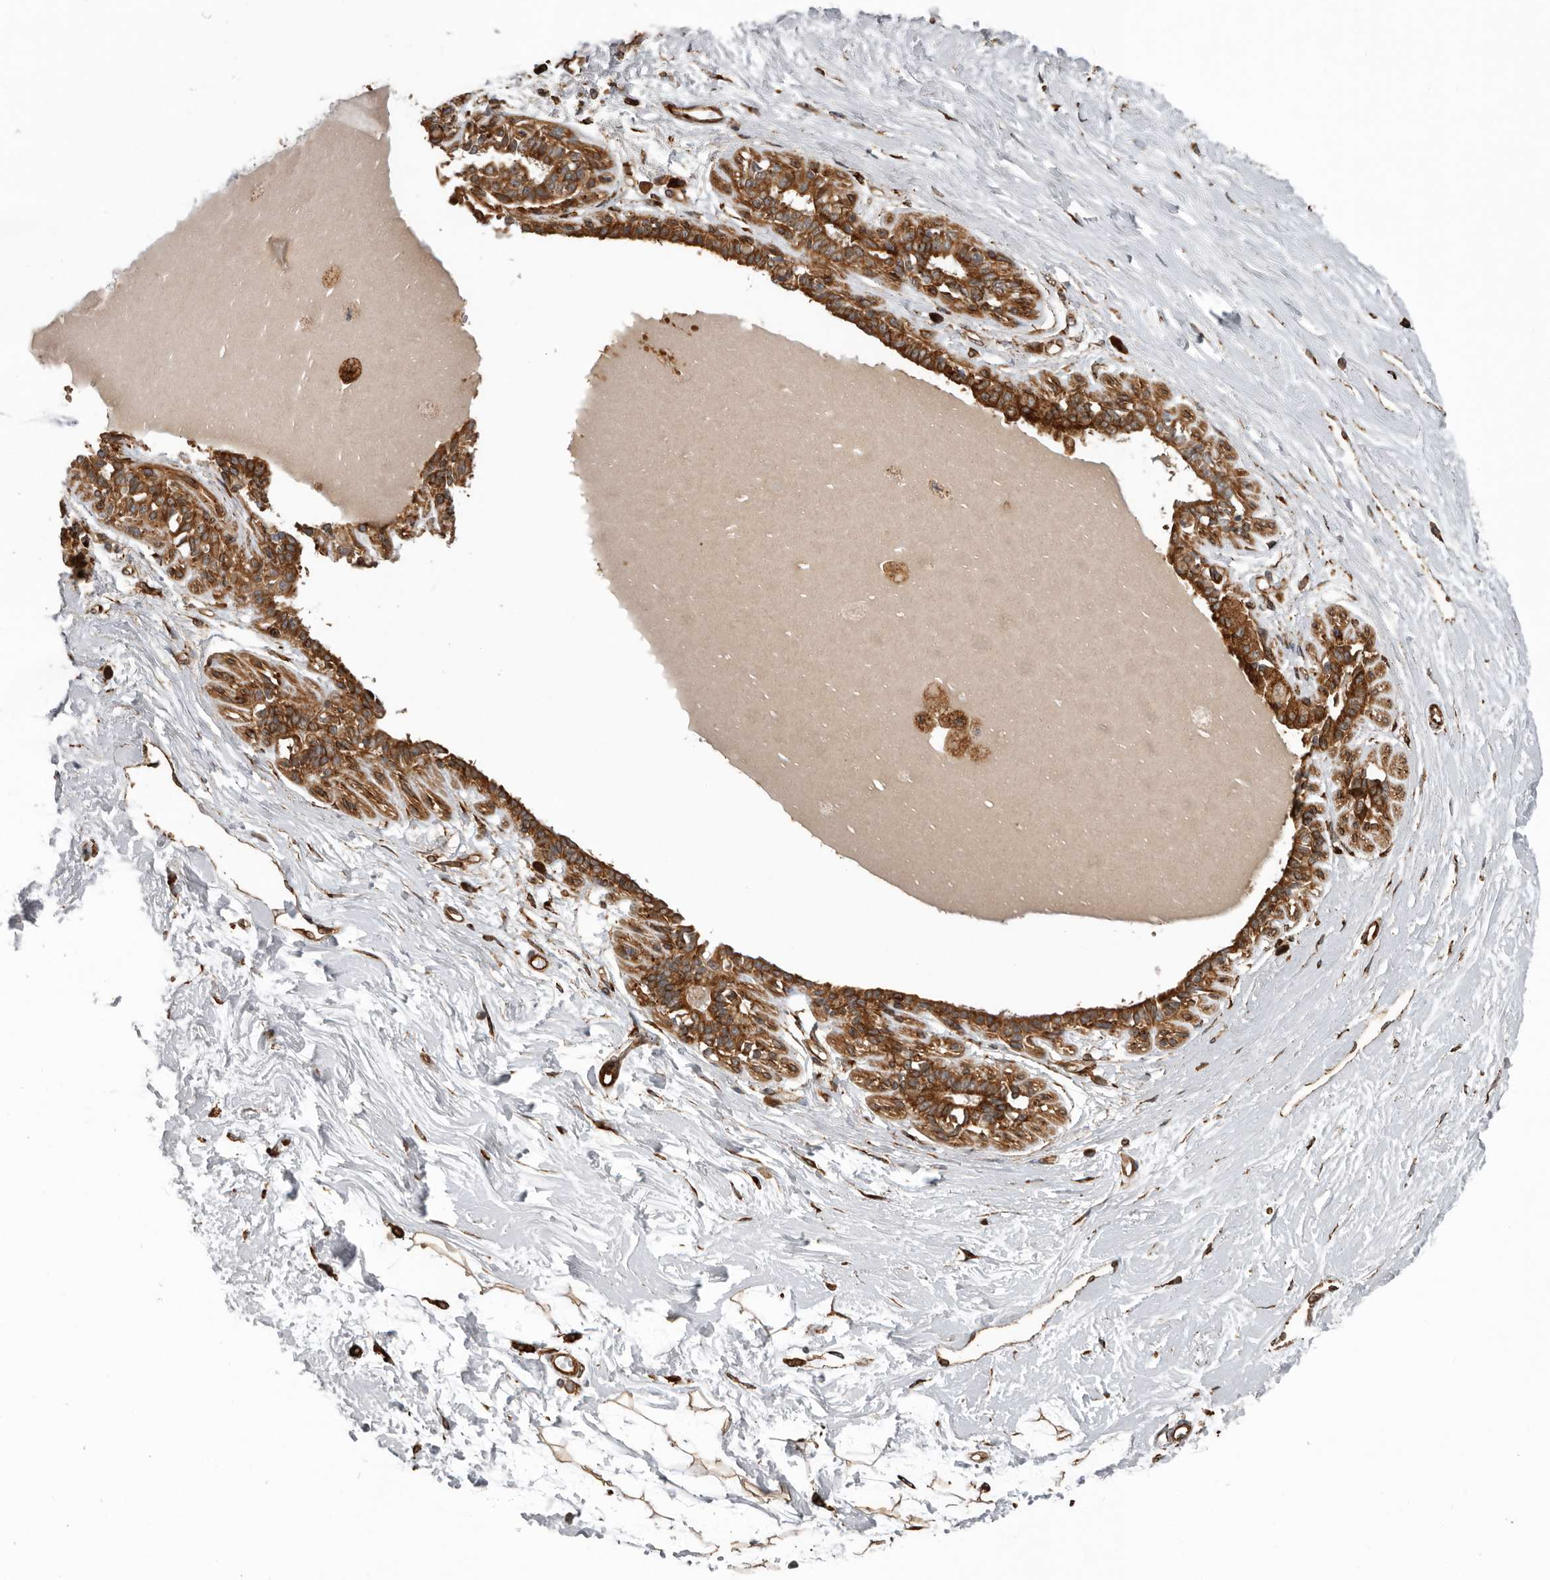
{"staining": {"intensity": "negative", "quantity": "none", "location": "none"}, "tissue": "breast", "cell_type": "Adipocytes", "image_type": "normal", "snomed": [{"axis": "morphology", "description": "Normal tissue, NOS"}, {"axis": "topography", "description": "Breast"}], "caption": "Immunohistochemical staining of normal human breast displays no significant staining in adipocytes. The staining was performed using DAB (3,3'-diaminobenzidine) to visualize the protein expression in brown, while the nuclei were stained in blue with hematoxylin (Magnification: 20x).", "gene": "CEP350", "patient": {"sex": "female", "age": 45}}